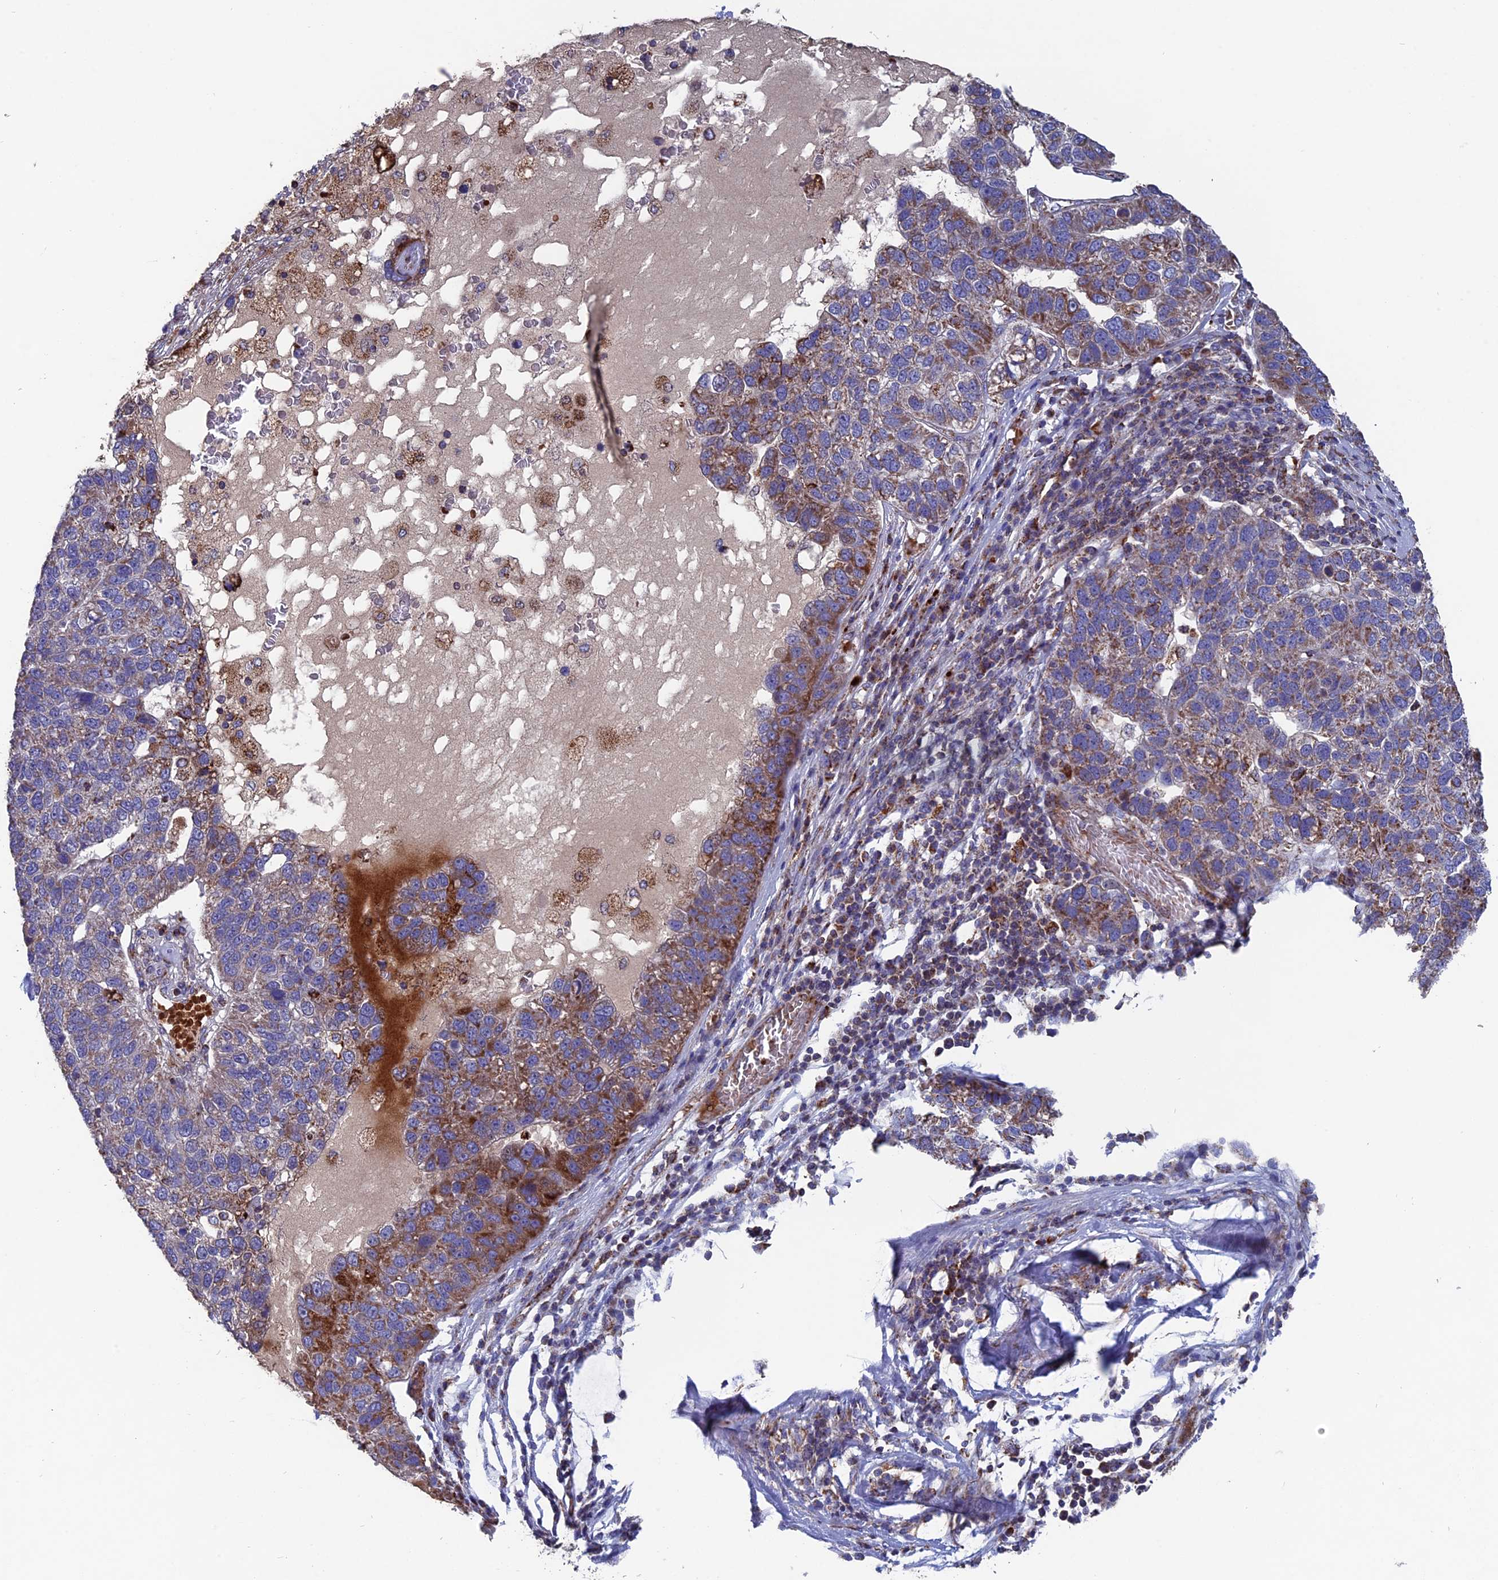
{"staining": {"intensity": "moderate", "quantity": "25%-75%", "location": "cytoplasmic/membranous"}, "tissue": "pancreatic cancer", "cell_type": "Tumor cells", "image_type": "cancer", "snomed": [{"axis": "morphology", "description": "Adenocarcinoma, NOS"}, {"axis": "topography", "description": "Pancreas"}], "caption": "Immunohistochemistry histopathology image of neoplastic tissue: human pancreatic cancer (adenocarcinoma) stained using IHC shows medium levels of moderate protein expression localized specifically in the cytoplasmic/membranous of tumor cells, appearing as a cytoplasmic/membranous brown color.", "gene": "TGFA", "patient": {"sex": "female", "age": 61}}